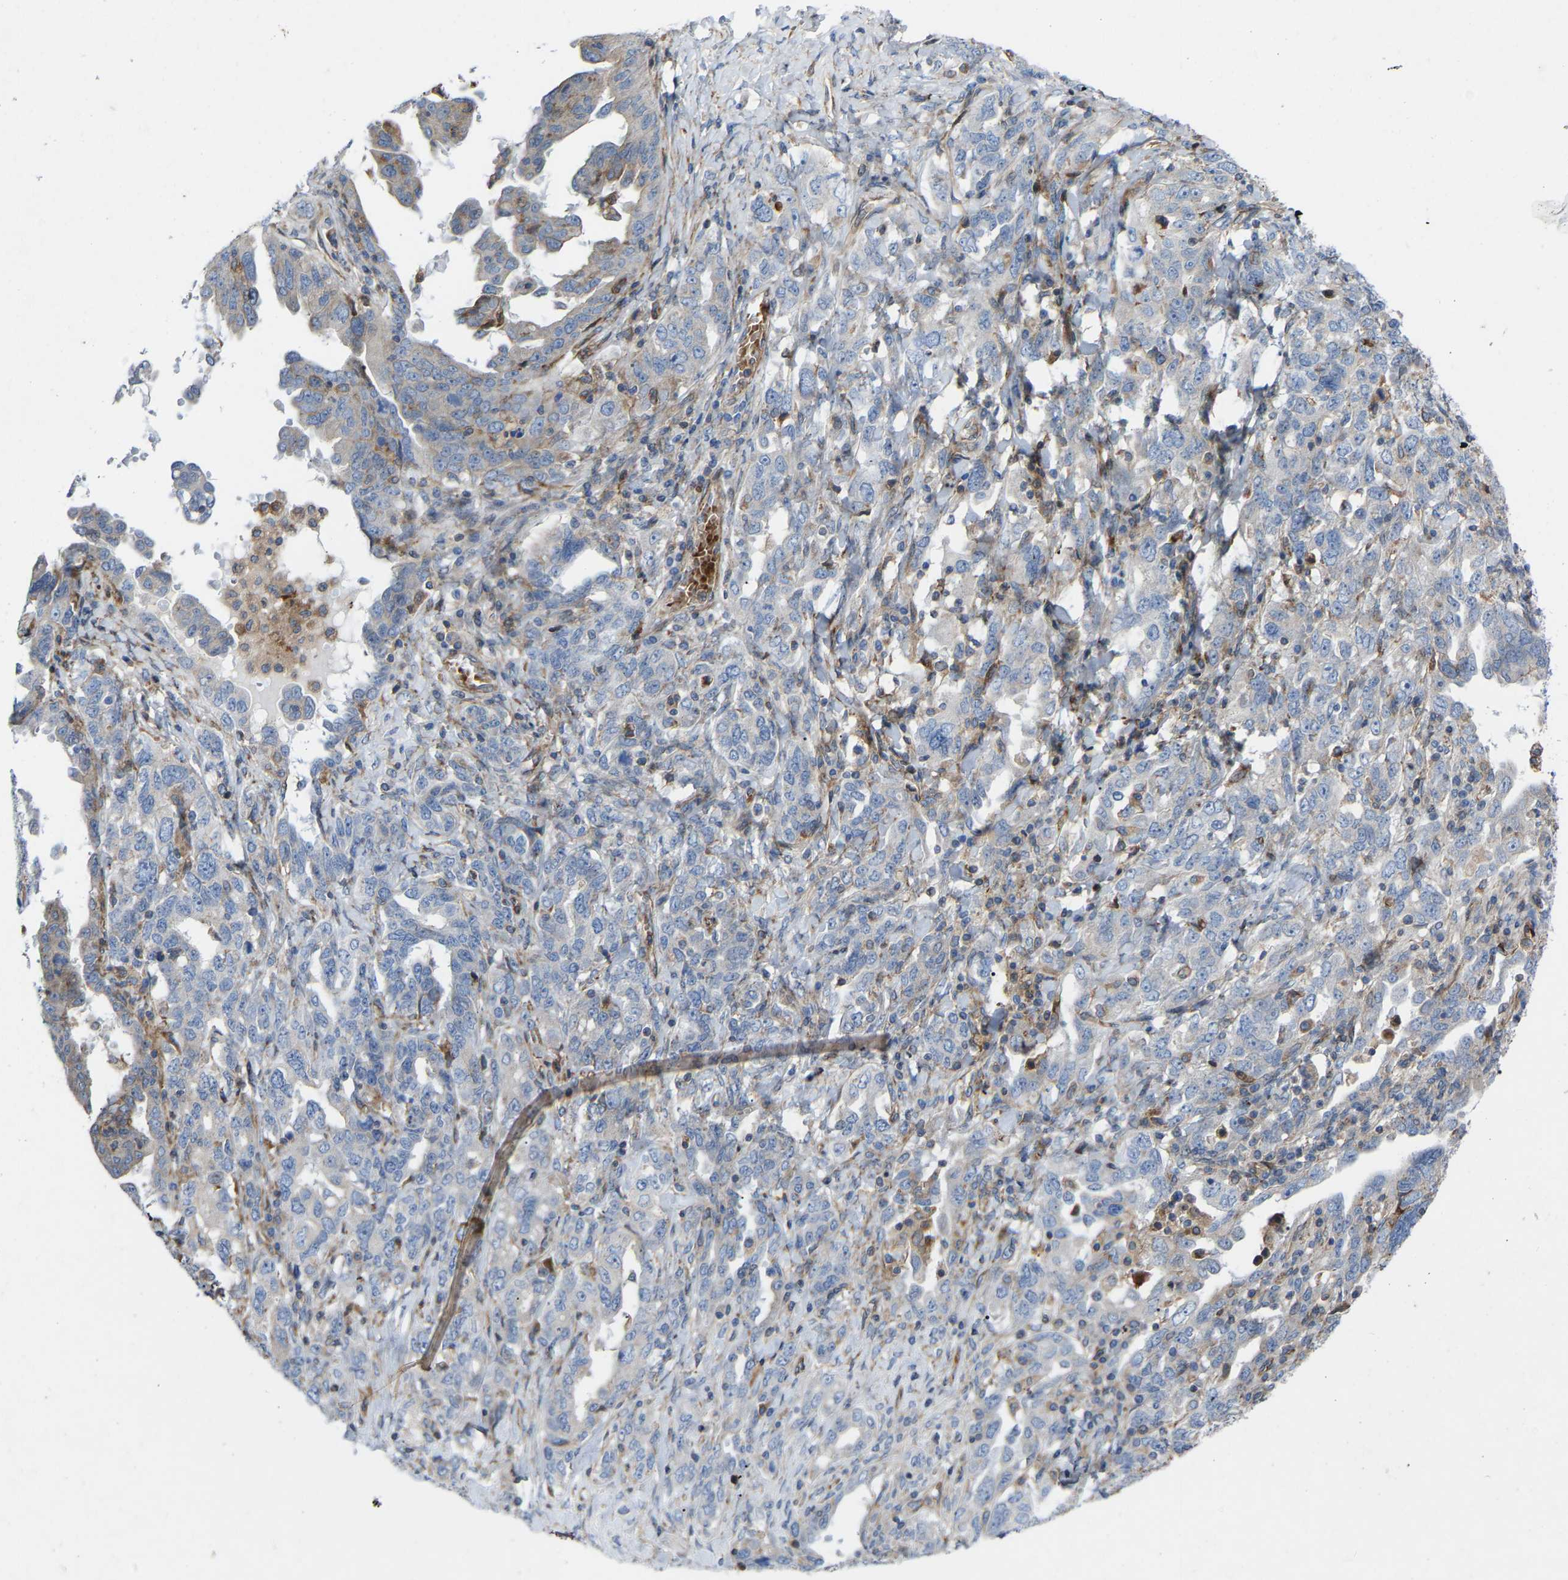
{"staining": {"intensity": "negative", "quantity": "none", "location": "none"}, "tissue": "ovarian cancer", "cell_type": "Tumor cells", "image_type": "cancer", "snomed": [{"axis": "morphology", "description": "Carcinoma, endometroid"}, {"axis": "topography", "description": "Ovary"}], "caption": "High magnification brightfield microscopy of ovarian cancer stained with DAB (3,3'-diaminobenzidine) (brown) and counterstained with hematoxylin (blue): tumor cells show no significant staining. (Stains: DAB (3,3'-diaminobenzidine) immunohistochemistry with hematoxylin counter stain, Microscopy: brightfield microscopy at high magnification).", "gene": "TOR1B", "patient": {"sex": "female", "age": 62}}